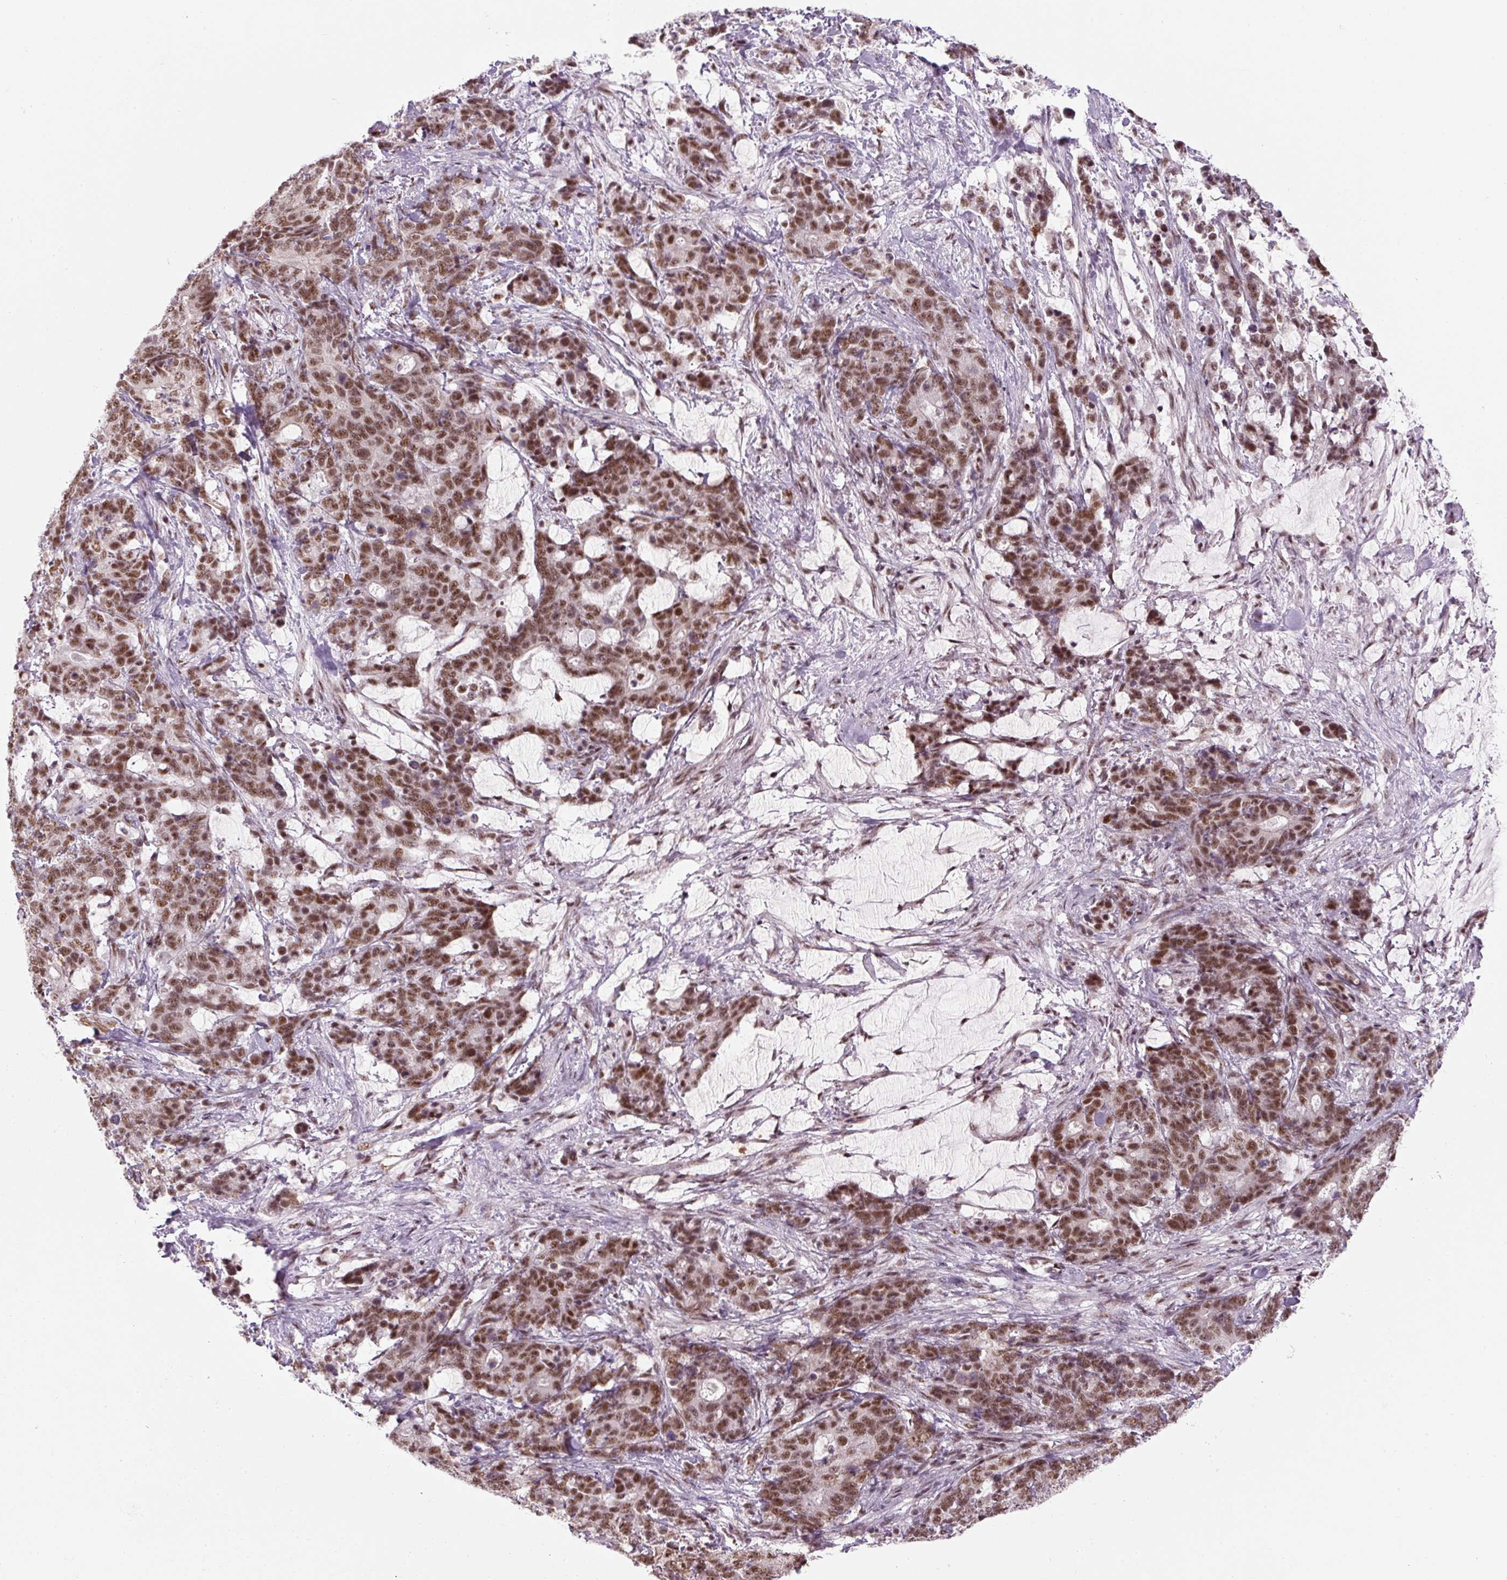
{"staining": {"intensity": "moderate", "quantity": ">75%", "location": "nuclear"}, "tissue": "stomach cancer", "cell_type": "Tumor cells", "image_type": "cancer", "snomed": [{"axis": "morphology", "description": "Normal tissue, NOS"}, {"axis": "morphology", "description": "Adenocarcinoma, NOS"}, {"axis": "topography", "description": "Stomach"}], "caption": "A histopathology image of adenocarcinoma (stomach) stained for a protein reveals moderate nuclear brown staining in tumor cells.", "gene": "U2AF2", "patient": {"sex": "female", "age": 64}}